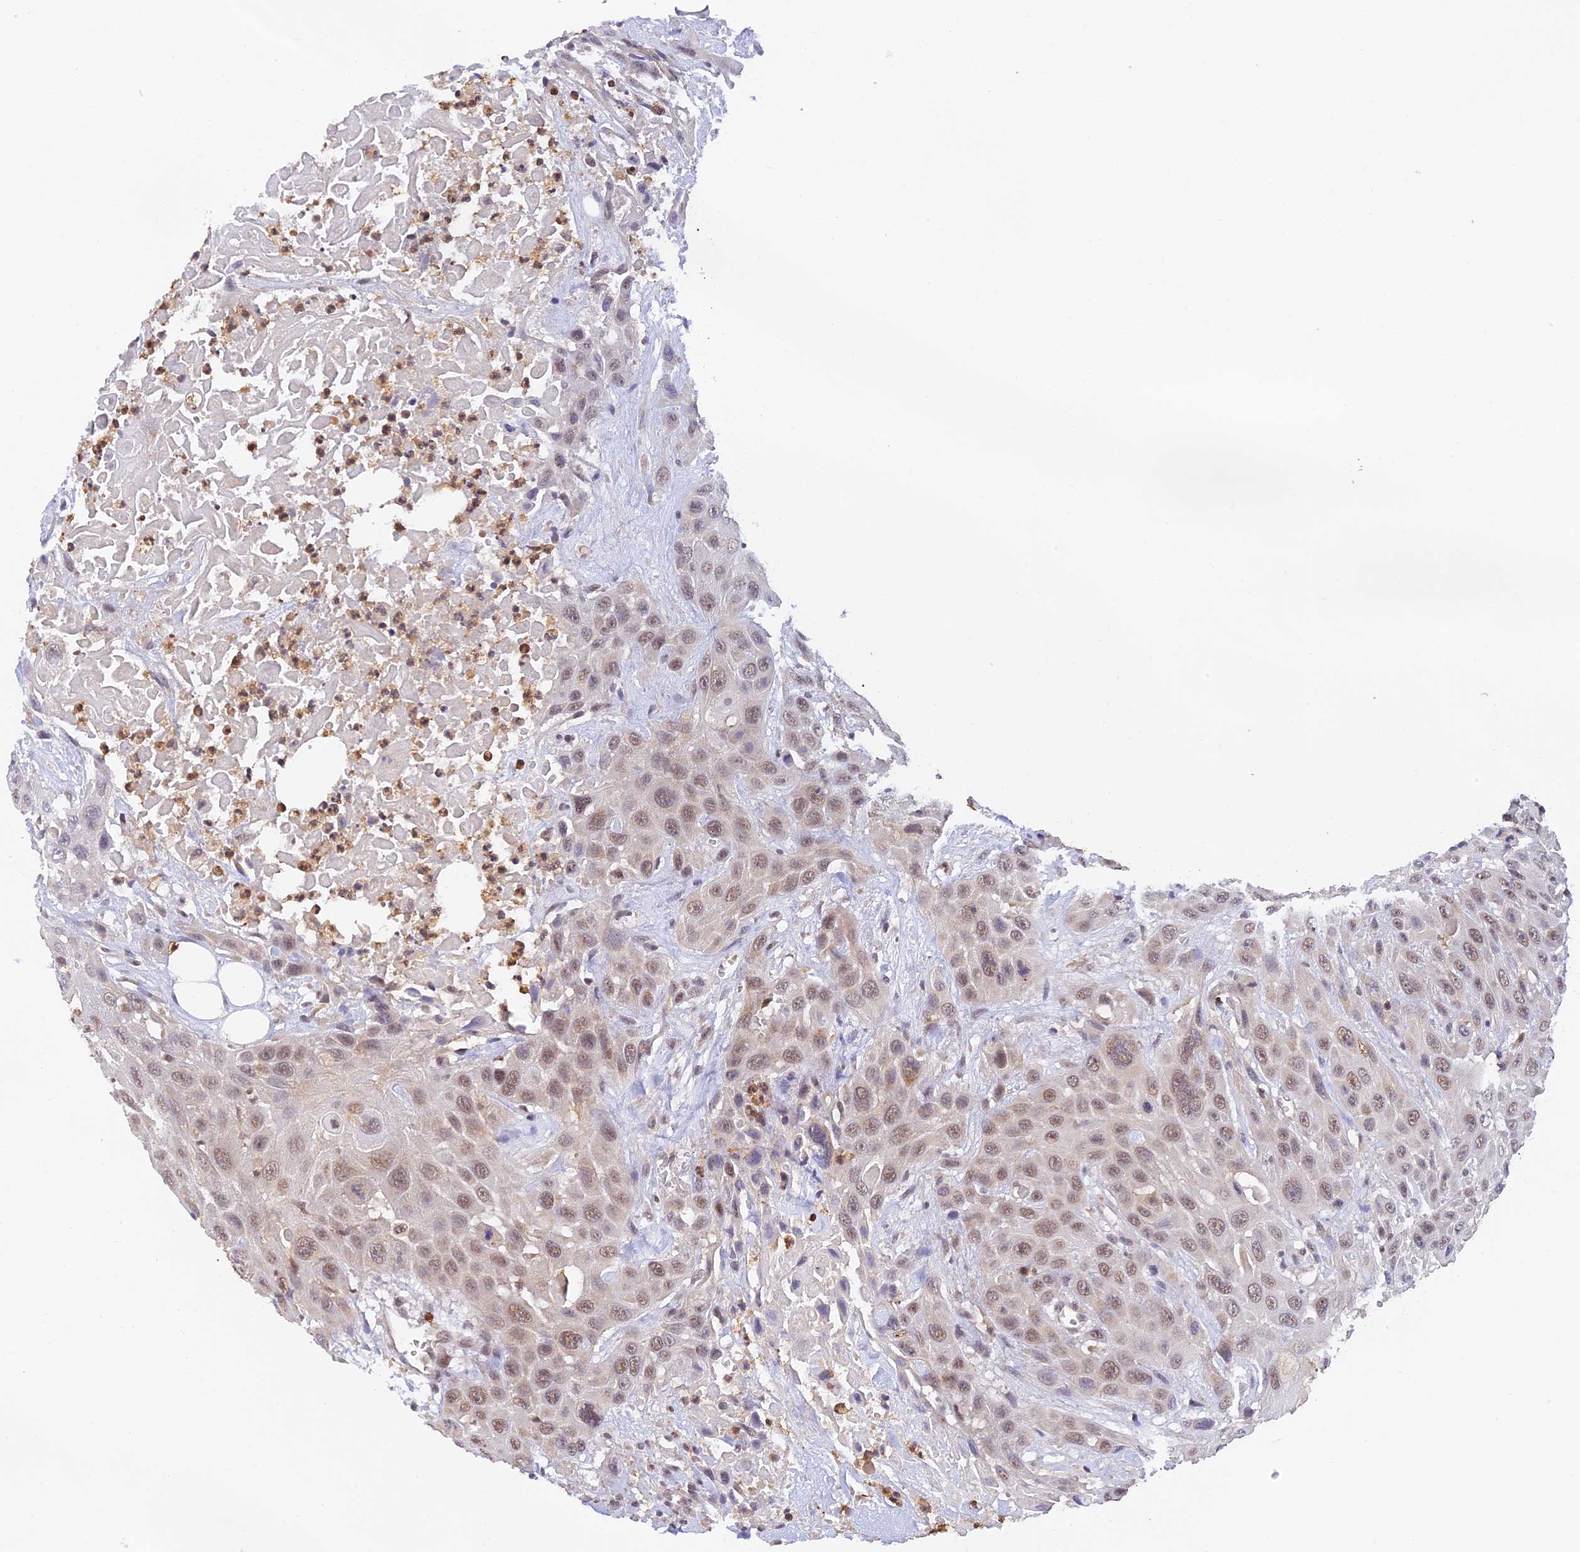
{"staining": {"intensity": "weak", "quantity": ">75%", "location": "nuclear"}, "tissue": "head and neck cancer", "cell_type": "Tumor cells", "image_type": "cancer", "snomed": [{"axis": "morphology", "description": "Squamous cell carcinoma, NOS"}, {"axis": "topography", "description": "Head-Neck"}], "caption": "Immunohistochemistry (DAB (3,3'-diaminobenzidine)) staining of human head and neck cancer (squamous cell carcinoma) displays weak nuclear protein staining in about >75% of tumor cells.", "gene": "PEX16", "patient": {"sex": "male", "age": 81}}